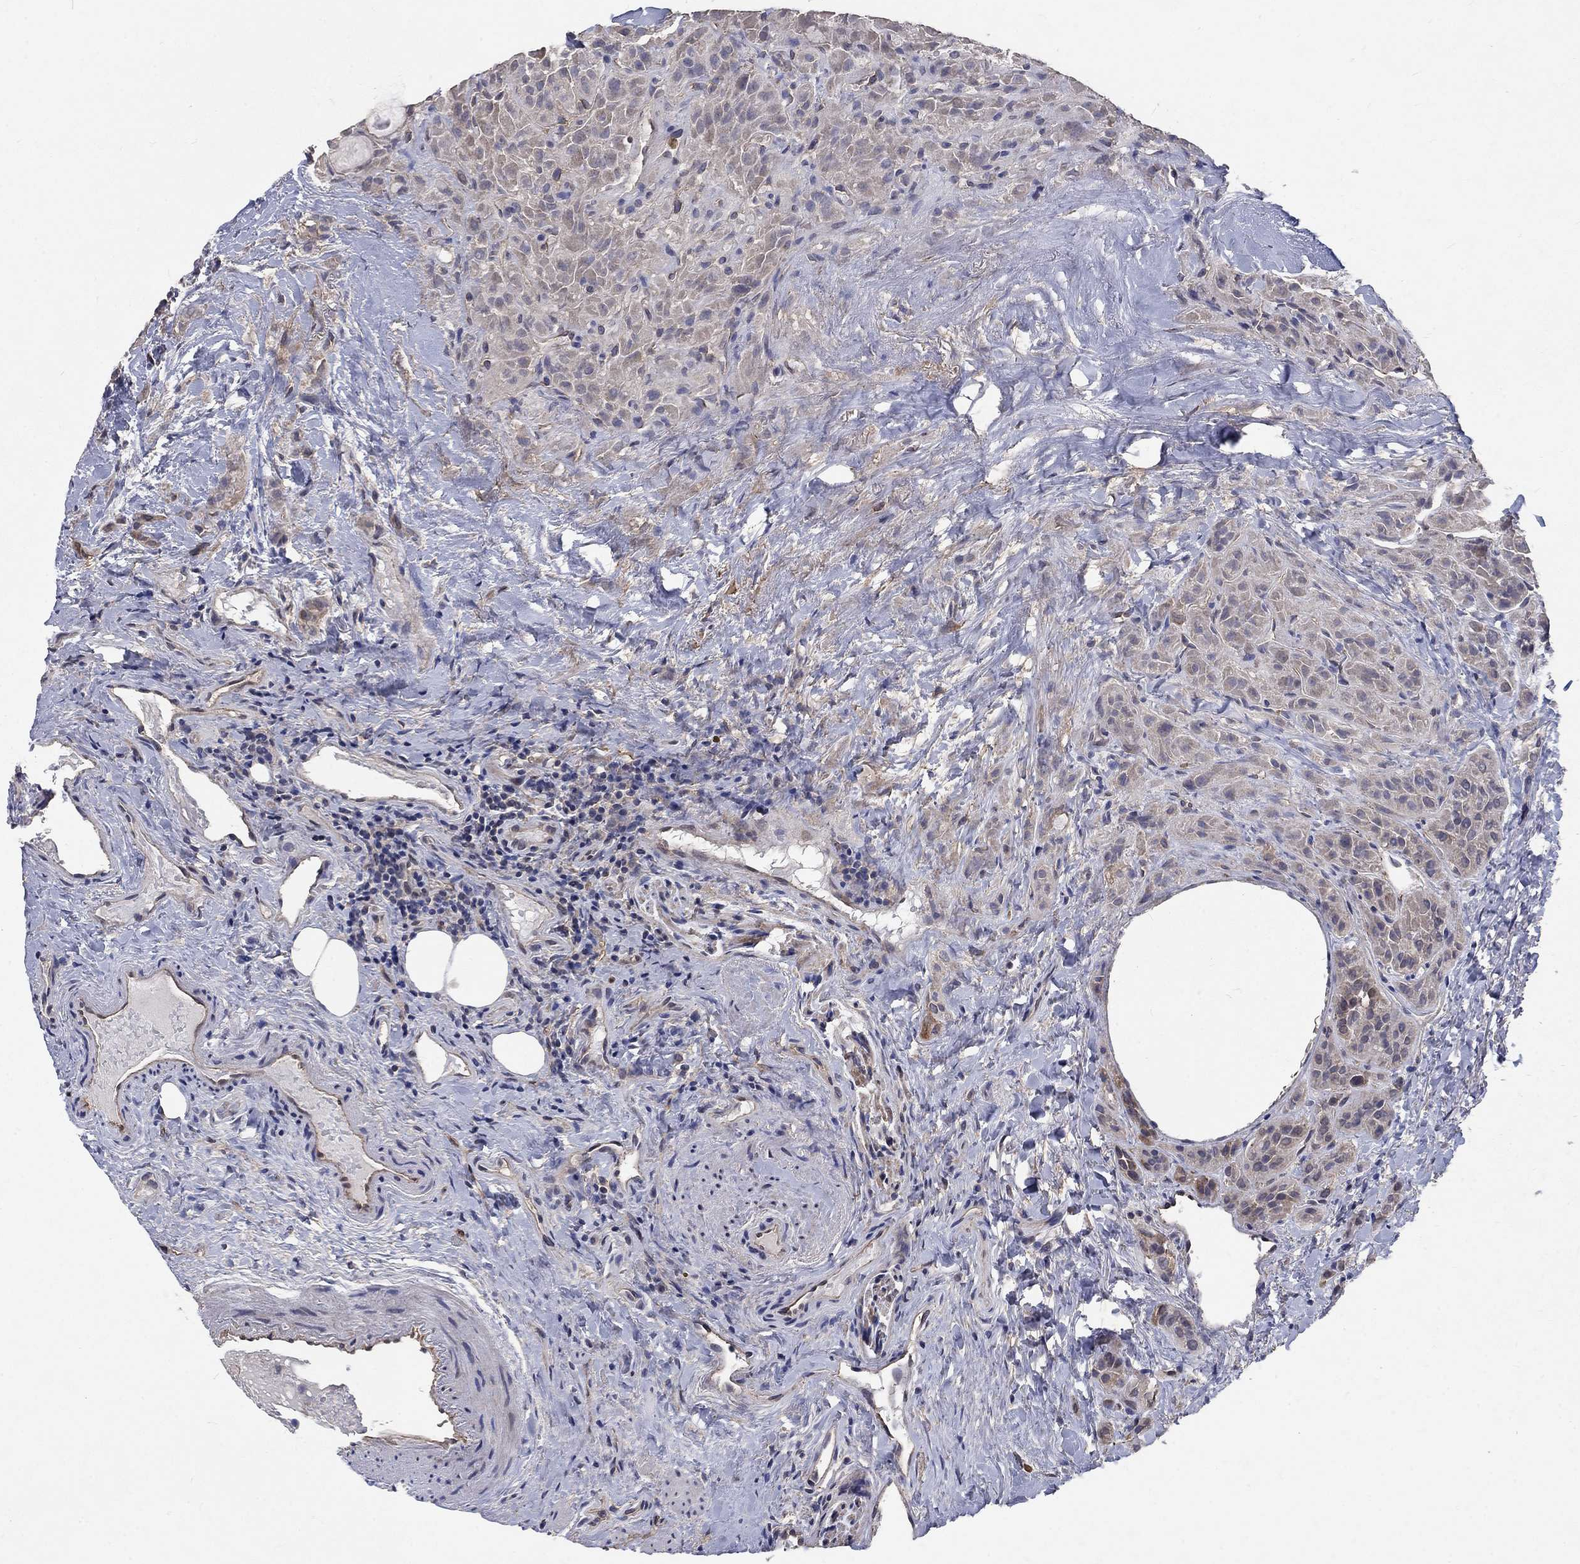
{"staining": {"intensity": "negative", "quantity": "none", "location": "none"}, "tissue": "thyroid cancer", "cell_type": "Tumor cells", "image_type": "cancer", "snomed": [{"axis": "morphology", "description": "Papillary adenocarcinoma, NOS"}, {"axis": "topography", "description": "Thyroid gland"}], "caption": "Micrograph shows no protein staining in tumor cells of papillary adenocarcinoma (thyroid) tissue.", "gene": "CHST5", "patient": {"sex": "female", "age": 45}}